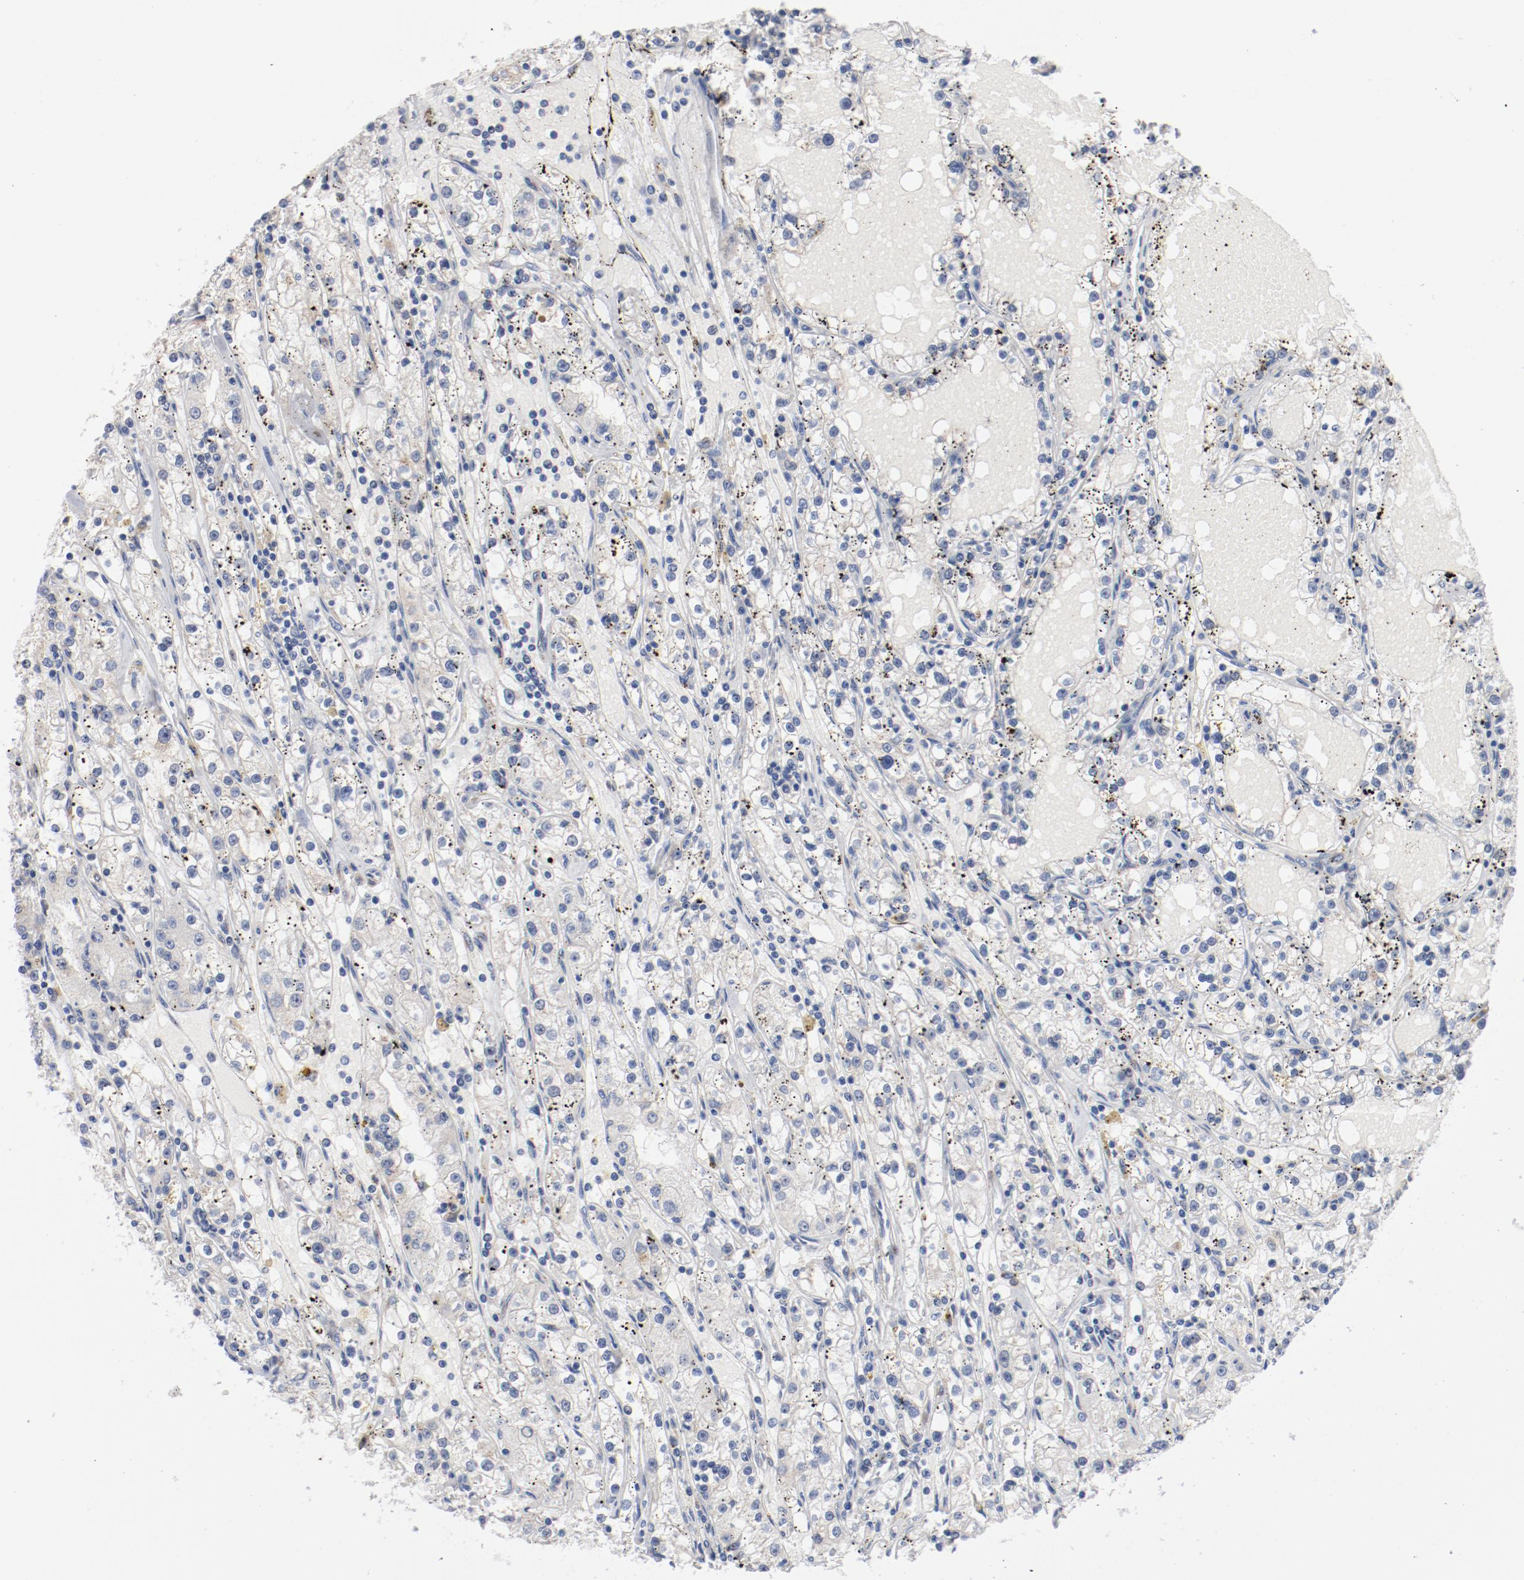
{"staining": {"intensity": "negative", "quantity": "none", "location": "none"}, "tissue": "renal cancer", "cell_type": "Tumor cells", "image_type": "cancer", "snomed": [{"axis": "morphology", "description": "Adenocarcinoma, NOS"}, {"axis": "topography", "description": "Kidney"}], "caption": "This is a image of IHC staining of adenocarcinoma (renal), which shows no staining in tumor cells.", "gene": "AK7", "patient": {"sex": "male", "age": 56}}